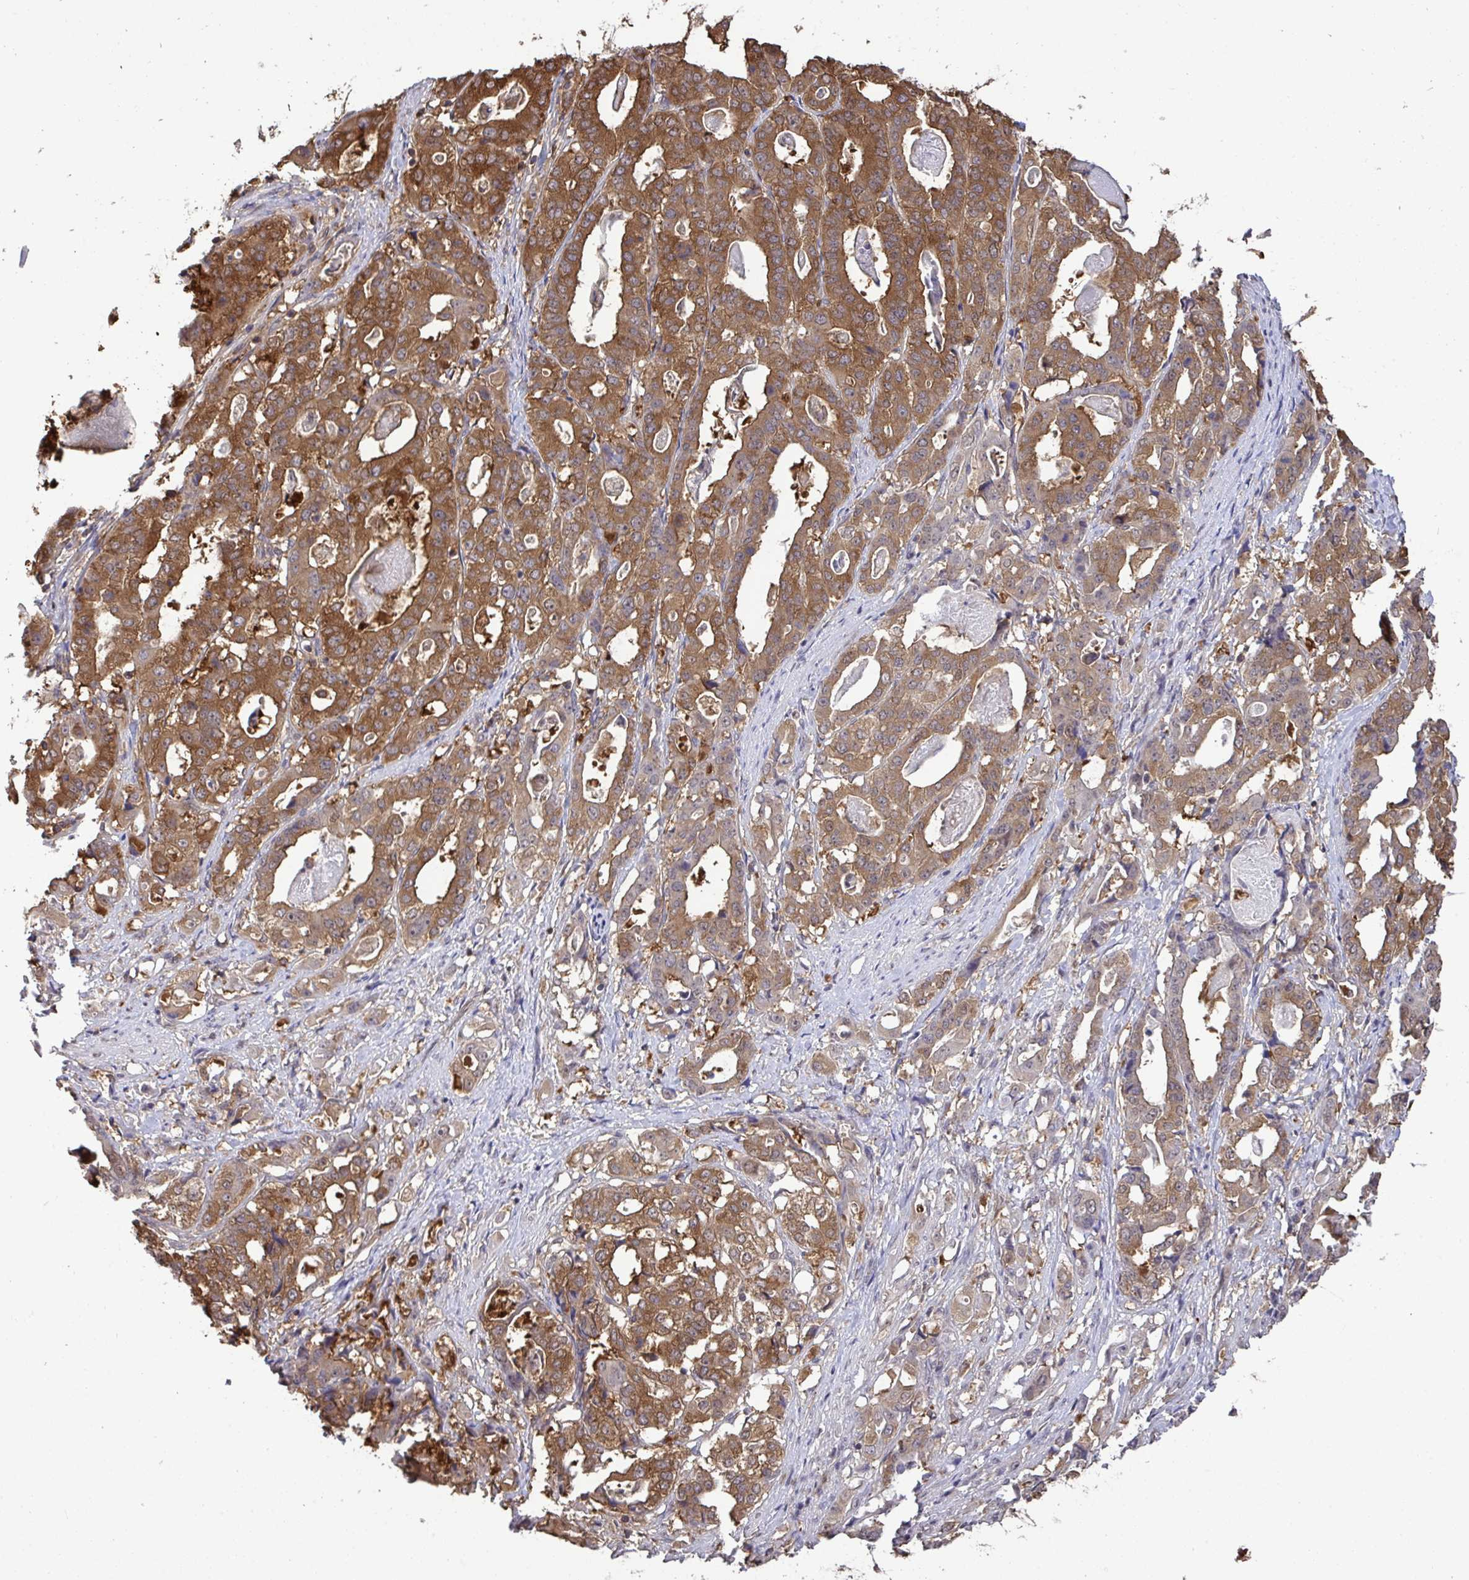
{"staining": {"intensity": "moderate", "quantity": ">75%", "location": "cytoplasmic/membranous"}, "tissue": "stomach cancer", "cell_type": "Tumor cells", "image_type": "cancer", "snomed": [{"axis": "morphology", "description": "Adenocarcinoma, NOS"}, {"axis": "topography", "description": "Stomach"}], "caption": "Adenocarcinoma (stomach) tissue shows moderate cytoplasmic/membranous staining in about >75% of tumor cells", "gene": "C12orf57", "patient": {"sex": "male", "age": 48}}